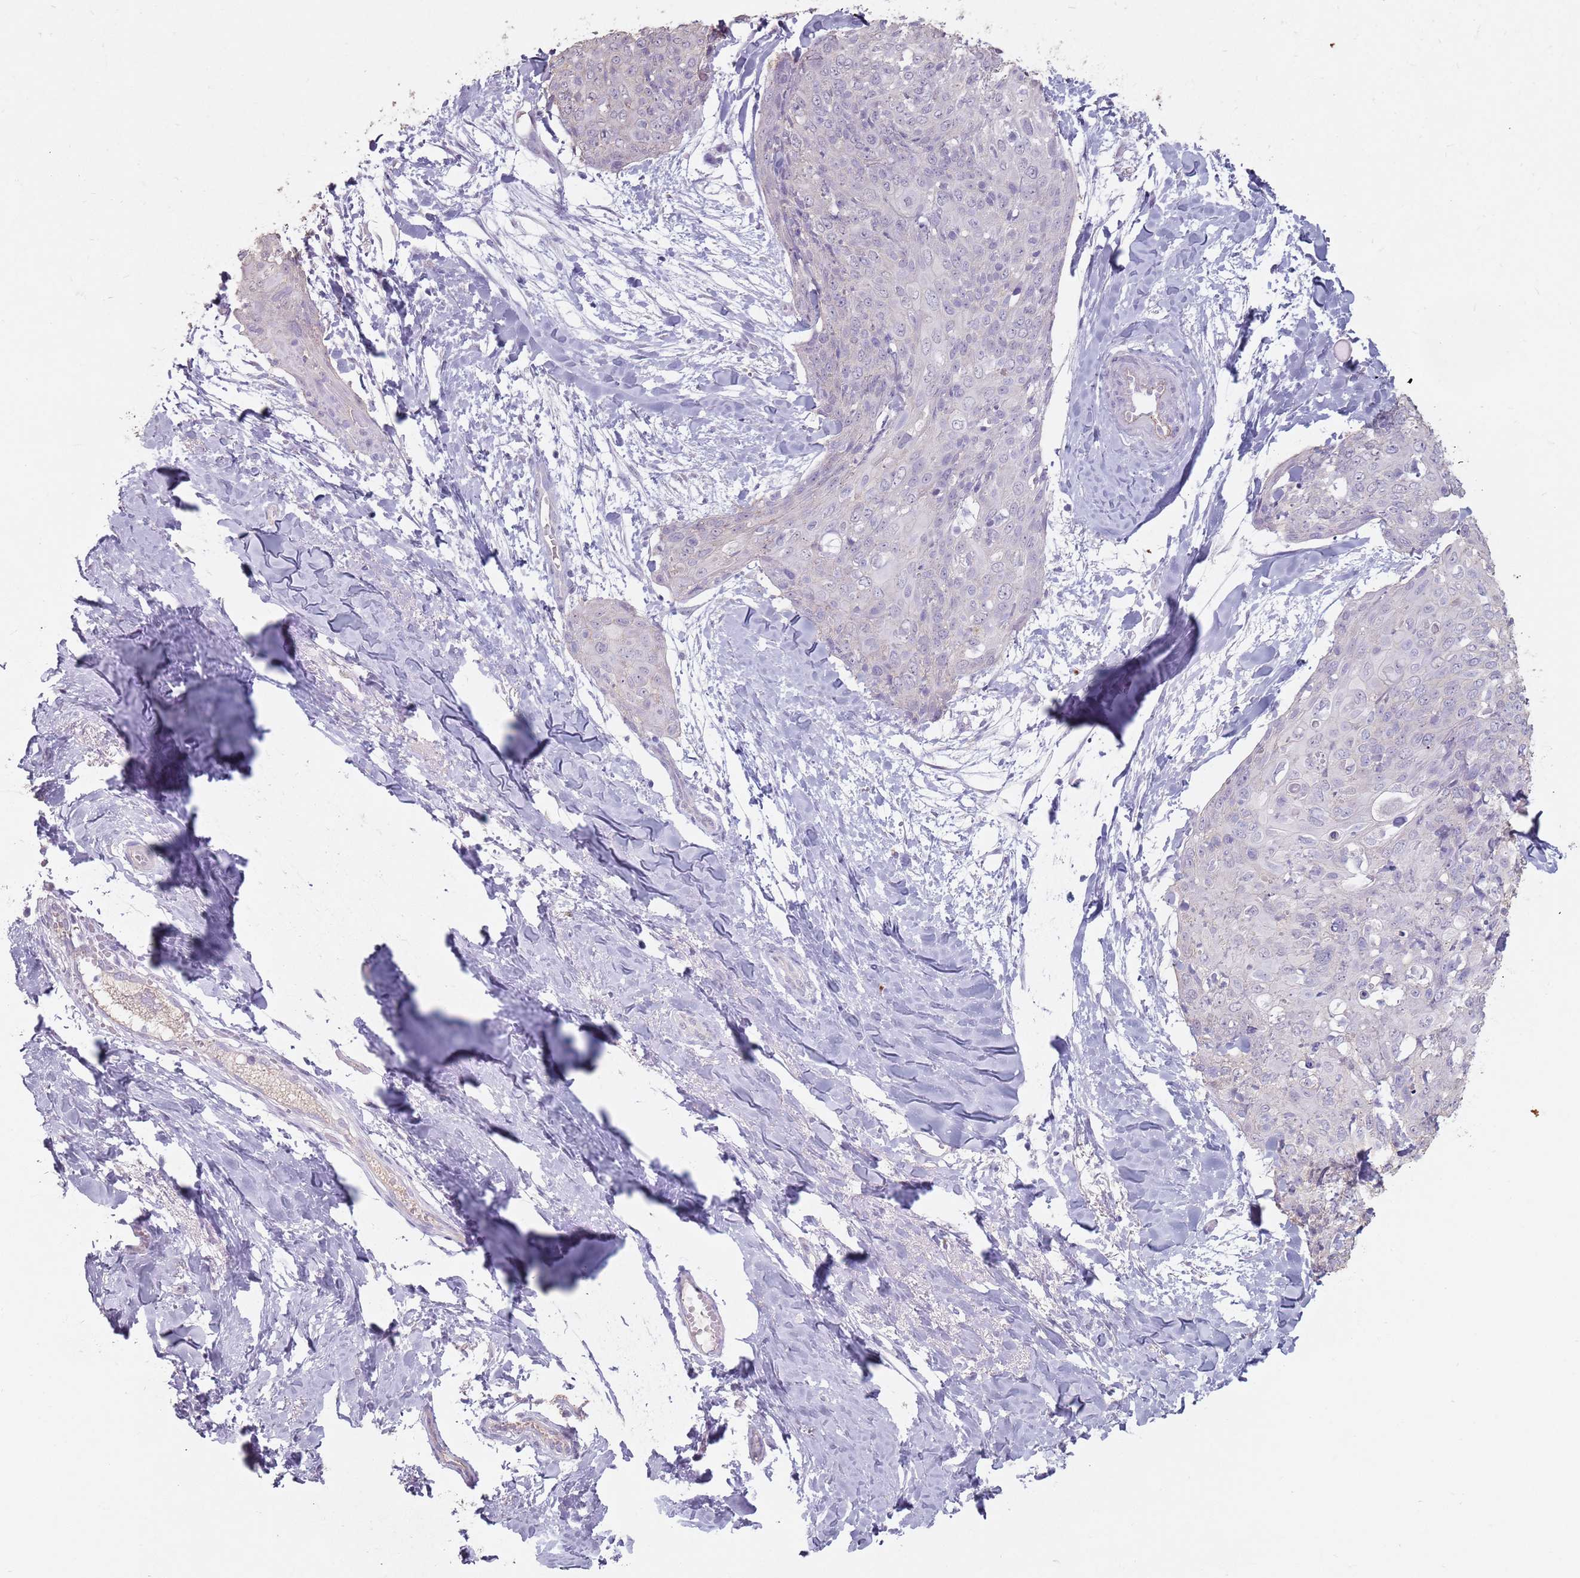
{"staining": {"intensity": "negative", "quantity": "none", "location": "none"}, "tissue": "skin cancer", "cell_type": "Tumor cells", "image_type": "cancer", "snomed": [{"axis": "morphology", "description": "Squamous cell carcinoma, NOS"}, {"axis": "topography", "description": "Skin"}, {"axis": "topography", "description": "Vulva"}], "caption": "This is an IHC photomicrograph of skin cancer. There is no staining in tumor cells.", "gene": "STYK1", "patient": {"sex": "female", "age": 85}}